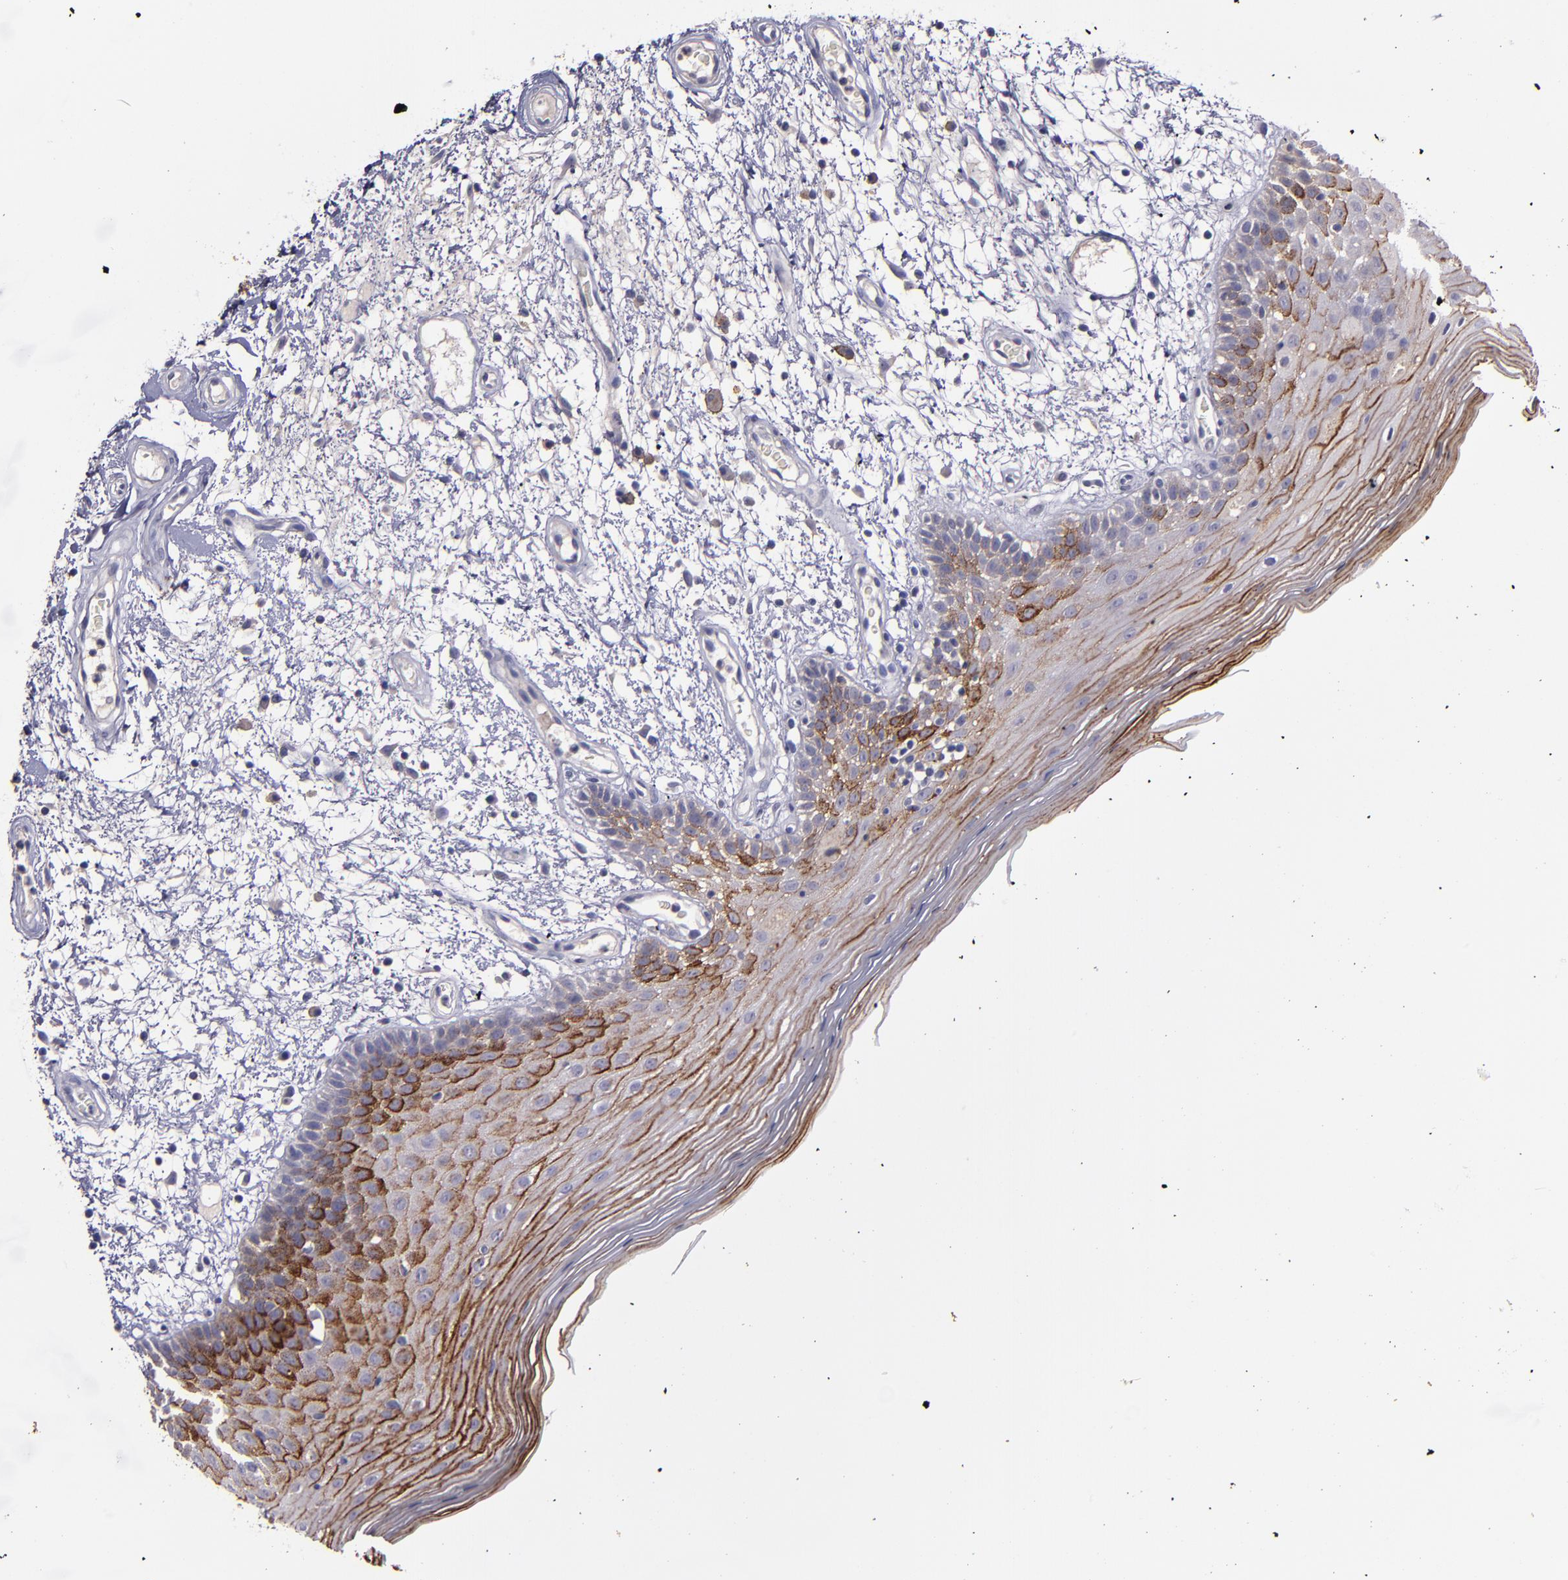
{"staining": {"intensity": "strong", "quantity": ">75%", "location": "cytoplasmic/membranous"}, "tissue": "oral mucosa", "cell_type": "Squamous epithelial cells", "image_type": "normal", "snomed": [{"axis": "morphology", "description": "Normal tissue, NOS"}, {"axis": "morphology", "description": "Squamous cell carcinoma, NOS"}, {"axis": "topography", "description": "Skeletal muscle"}, {"axis": "topography", "description": "Oral tissue"}, {"axis": "topography", "description": "Head-Neck"}], "caption": "Immunohistochemistry photomicrograph of normal human oral mucosa stained for a protein (brown), which exhibits high levels of strong cytoplasmic/membranous expression in about >75% of squamous epithelial cells.", "gene": "MFGE8", "patient": {"sex": "male", "age": 71}}